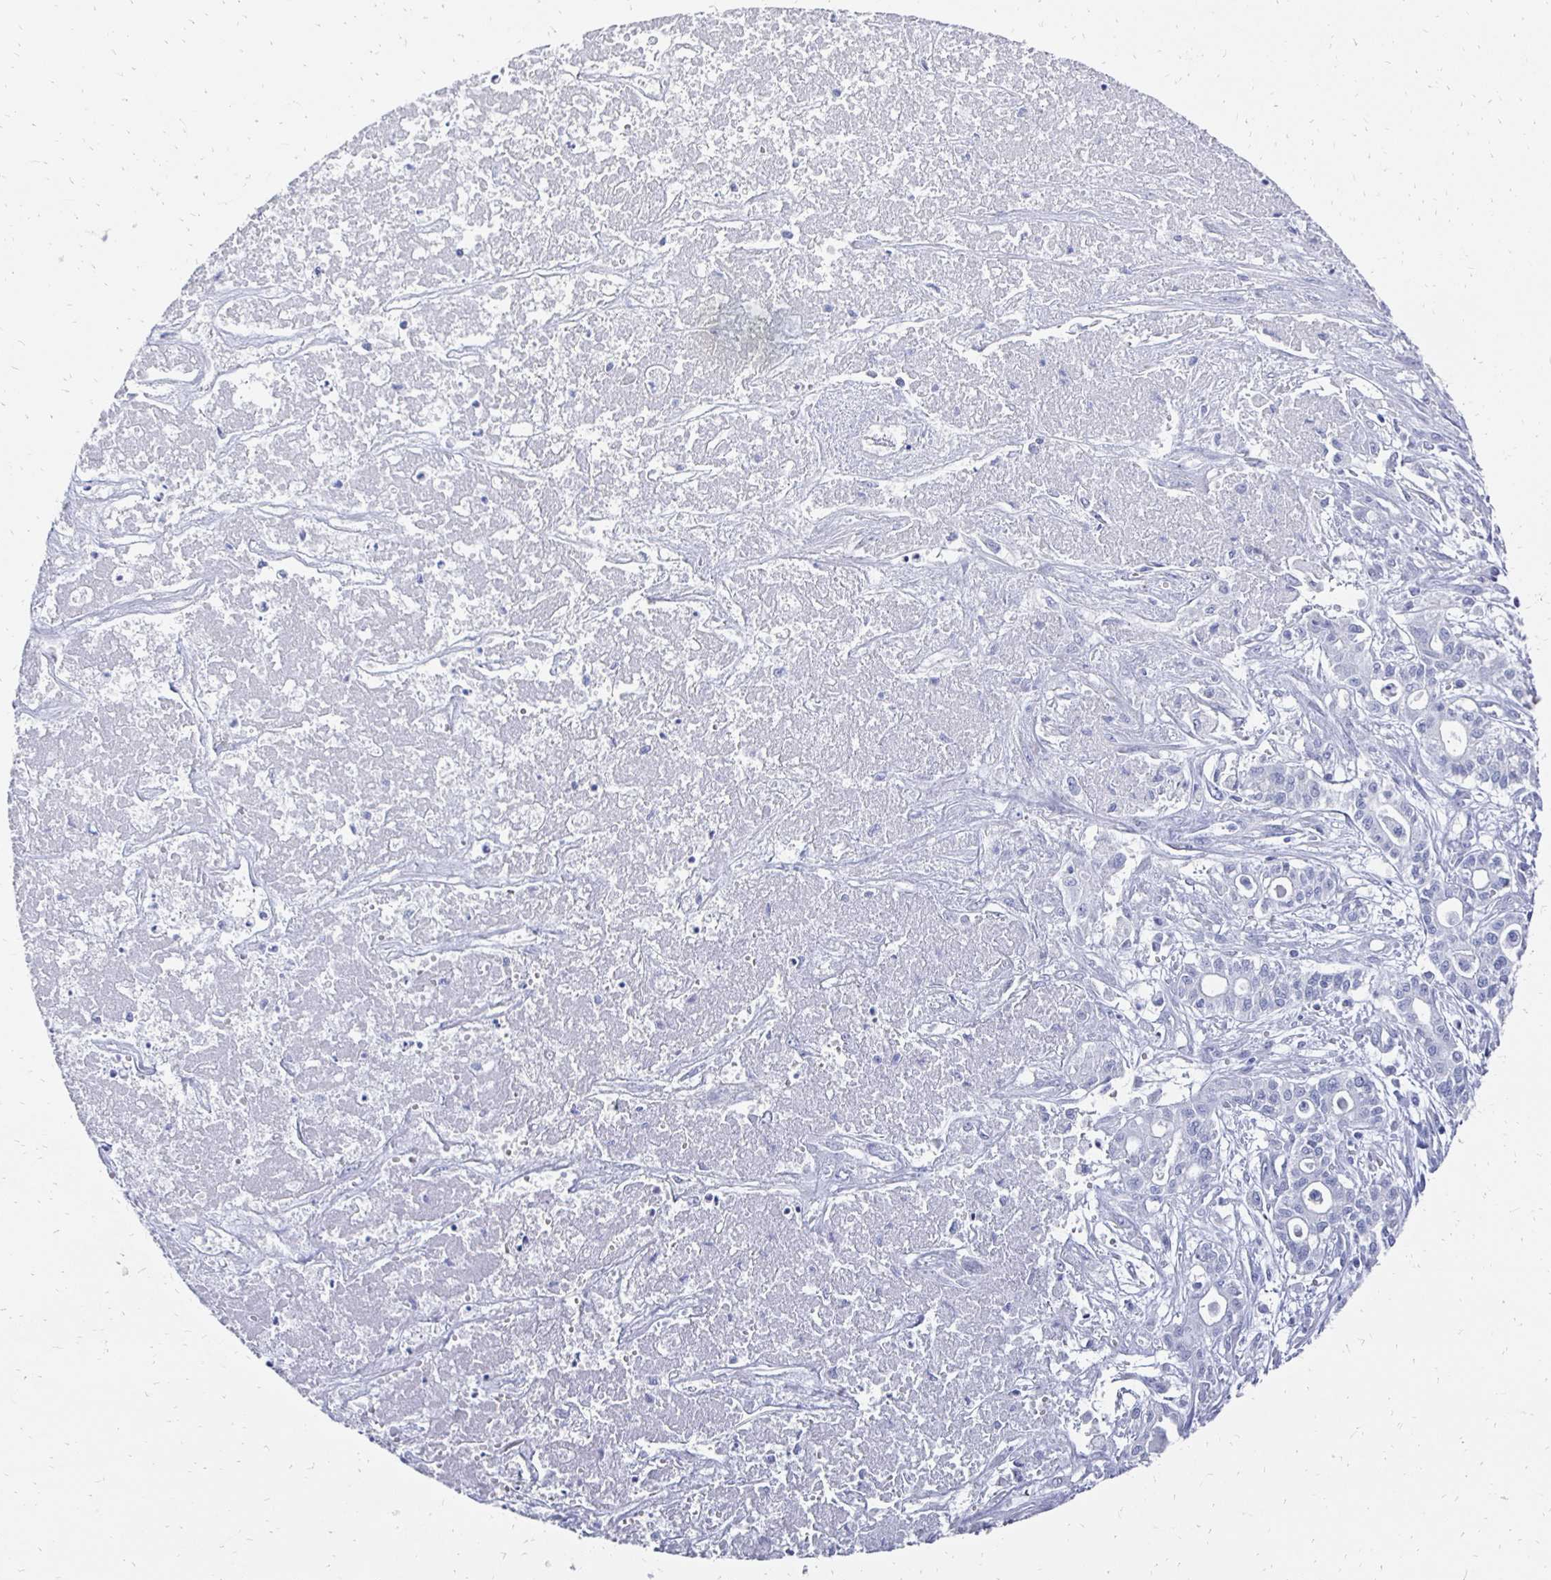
{"staining": {"intensity": "negative", "quantity": "none", "location": "none"}, "tissue": "liver cancer", "cell_type": "Tumor cells", "image_type": "cancer", "snomed": [{"axis": "morphology", "description": "Cholangiocarcinoma"}, {"axis": "topography", "description": "Liver"}], "caption": "High magnification brightfield microscopy of cholangiocarcinoma (liver) stained with DAB (3,3'-diaminobenzidine) (brown) and counterstained with hematoxylin (blue): tumor cells show no significant positivity.", "gene": "SYCP3", "patient": {"sex": "female", "age": 61}}